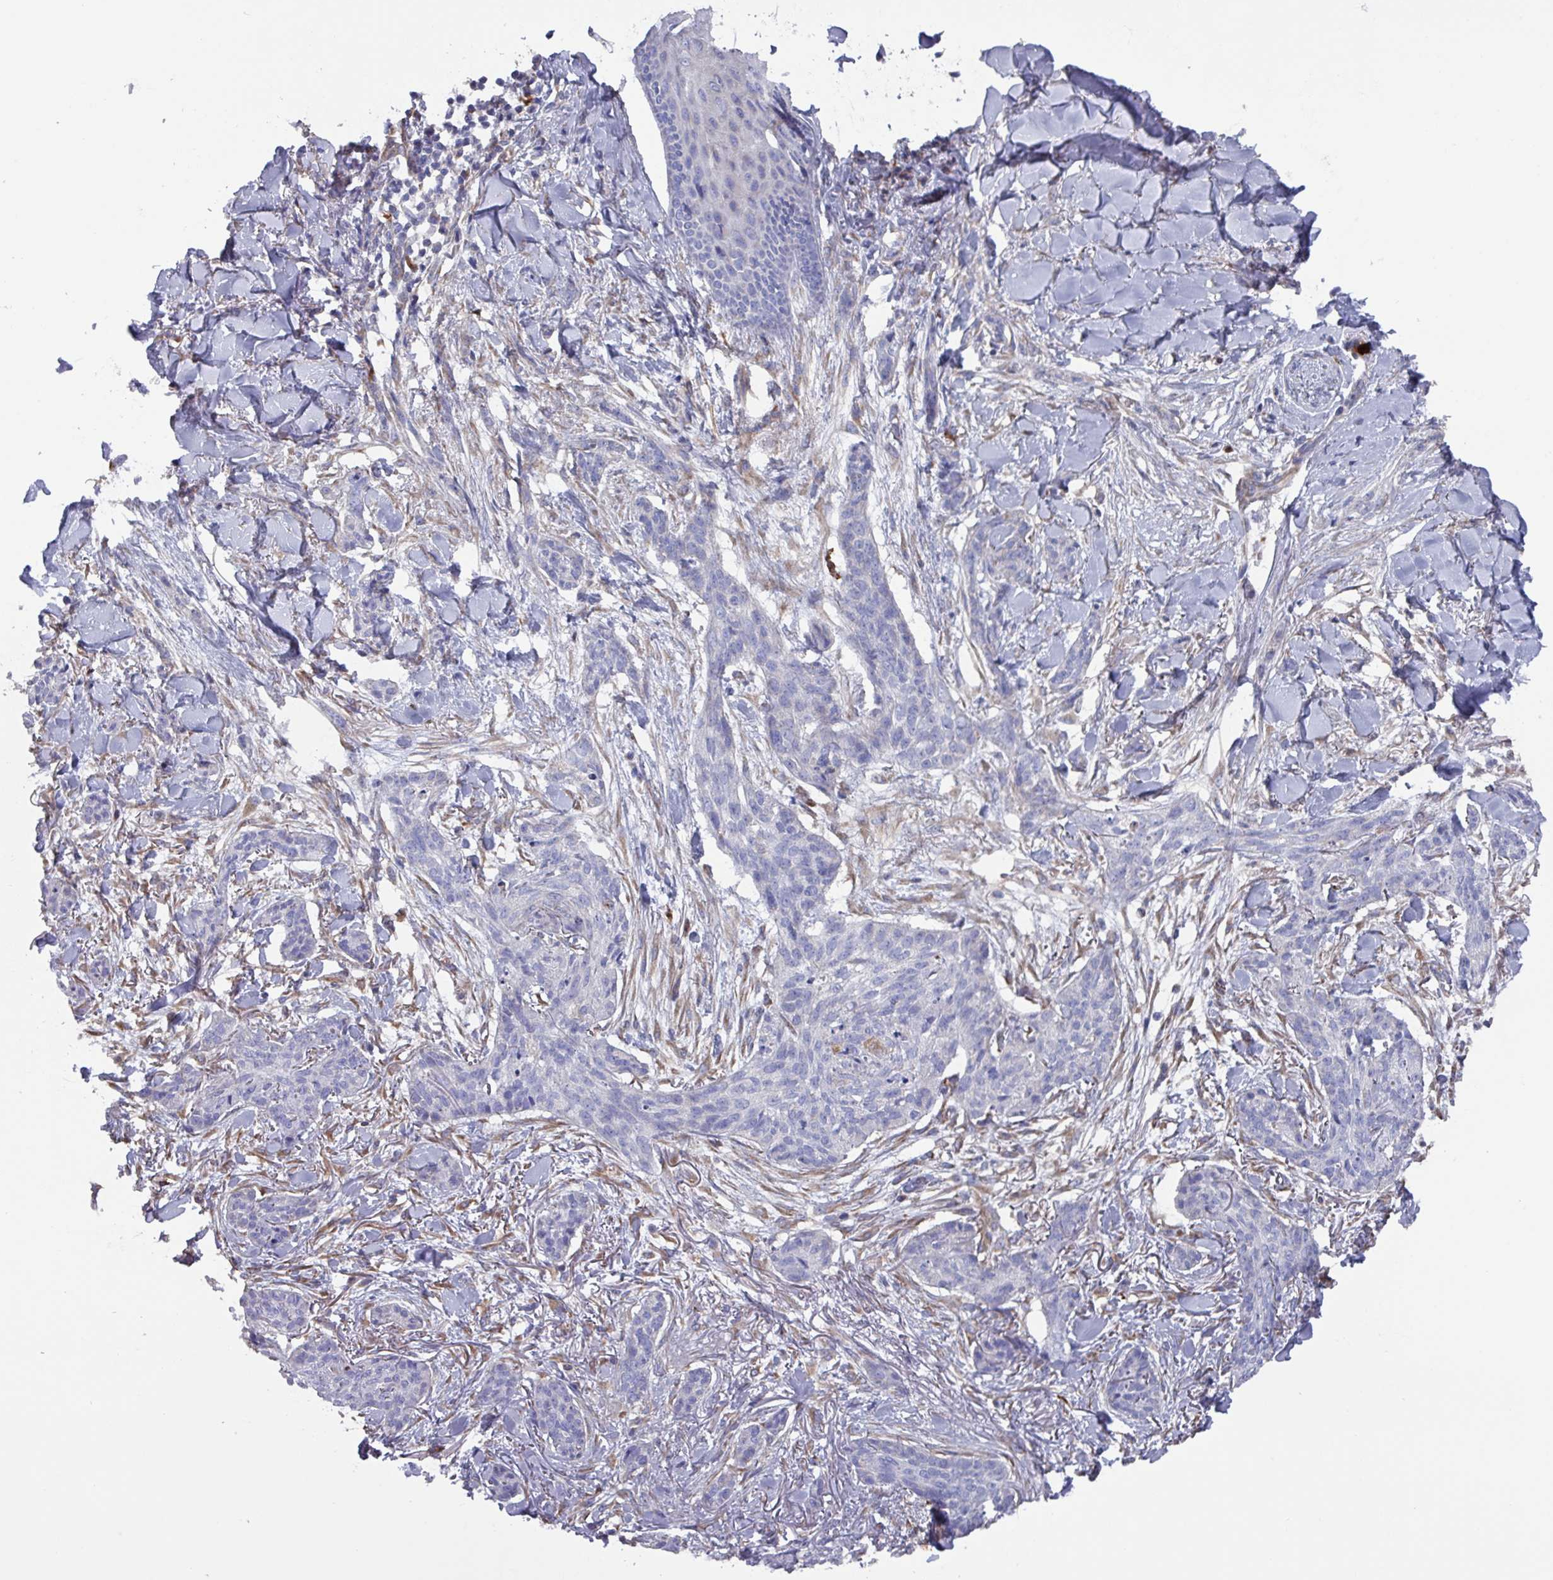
{"staining": {"intensity": "negative", "quantity": "none", "location": "none"}, "tissue": "skin cancer", "cell_type": "Tumor cells", "image_type": "cancer", "snomed": [{"axis": "morphology", "description": "Basal cell carcinoma"}, {"axis": "topography", "description": "Skin"}], "caption": "IHC micrograph of human skin cancer (basal cell carcinoma) stained for a protein (brown), which demonstrates no staining in tumor cells. (DAB (3,3'-diaminobenzidine) immunohistochemistry (IHC), high magnification).", "gene": "UQCC2", "patient": {"sex": "male", "age": 52}}